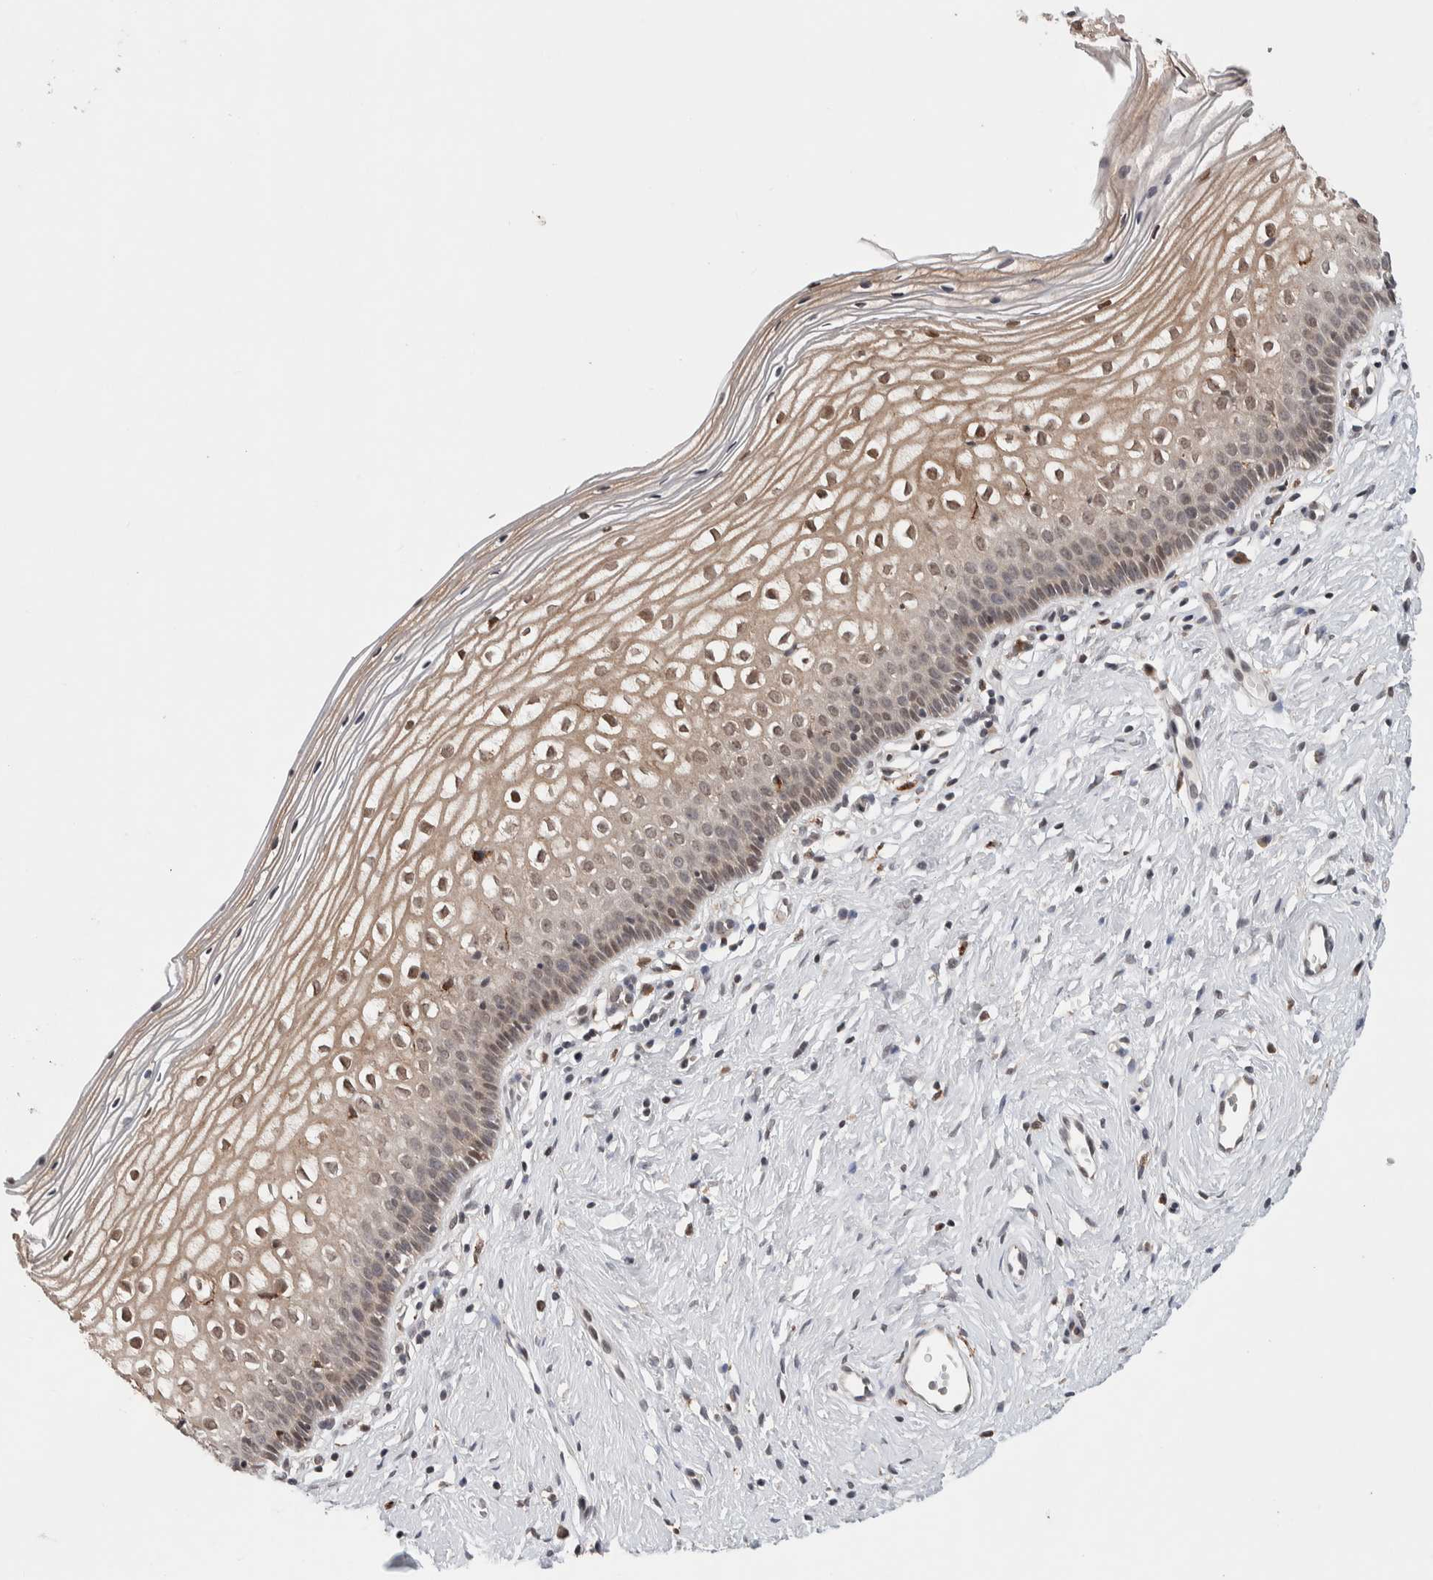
{"staining": {"intensity": "weak", "quantity": ">75%", "location": "cytoplasmic/membranous,nuclear"}, "tissue": "cervix", "cell_type": "Squamous epithelial cells", "image_type": "normal", "snomed": [{"axis": "morphology", "description": "Normal tissue, NOS"}, {"axis": "topography", "description": "Cervix"}], "caption": "Normal cervix displays weak cytoplasmic/membranous,nuclear staining in approximately >75% of squamous epithelial cells, visualized by immunohistochemistry. Immunohistochemistry (ihc) stains the protein of interest in brown and the nuclei are stained blue.", "gene": "KCNK1", "patient": {"sex": "female", "age": 27}}